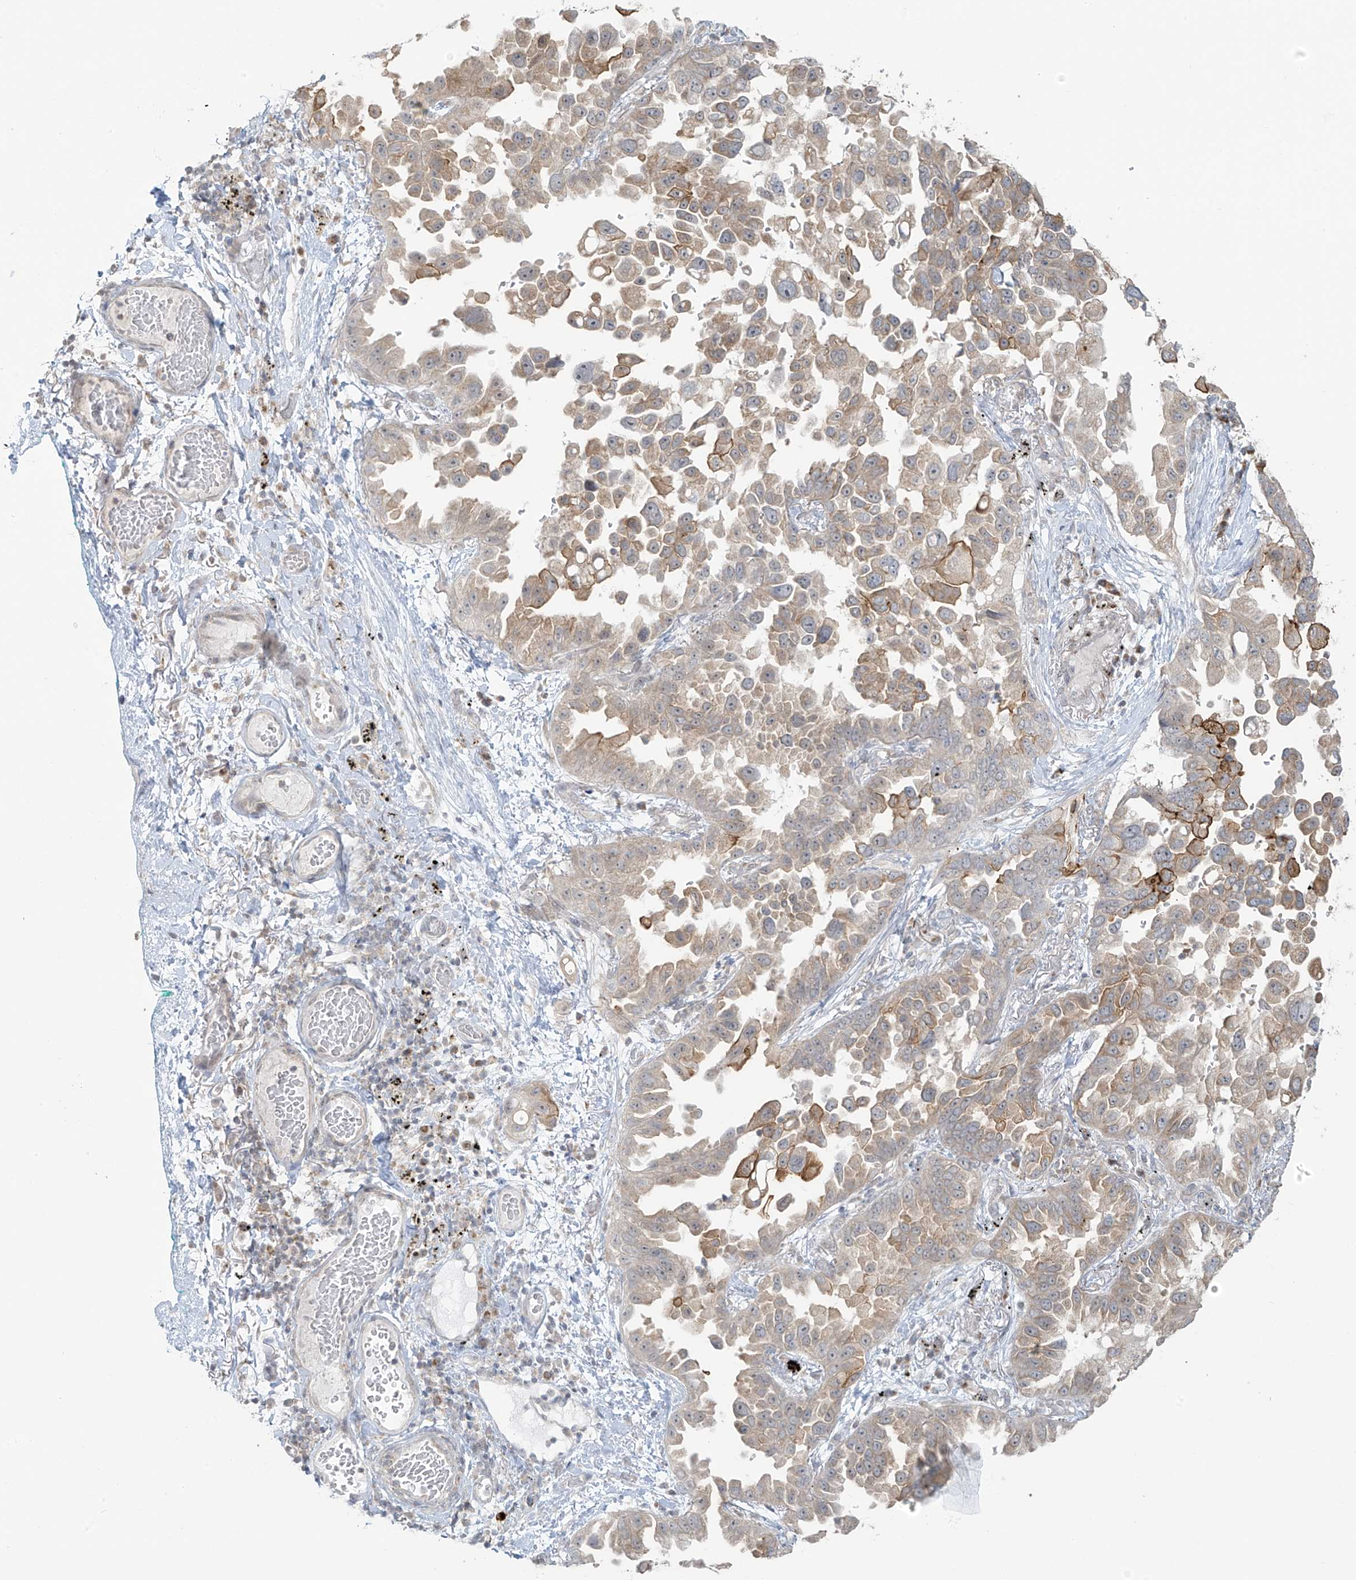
{"staining": {"intensity": "weak", "quantity": "<25%", "location": "cytoplasmic/membranous"}, "tissue": "lung cancer", "cell_type": "Tumor cells", "image_type": "cancer", "snomed": [{"axis": "morphology", "description": "Adenocarcinoma, NOS"}, {"axis": "topography", "description": "Lung"}], "caption": "Immunohistochemical staining of lung cancer displays no significant positivity in tumor cells. (Stains: DAB IHC with hematoxylin counter stain, Microscopy: brightfield microscopy at high magnification).", "gene": "HDDC2", "patient": {"sex": "female", "age": 67}}